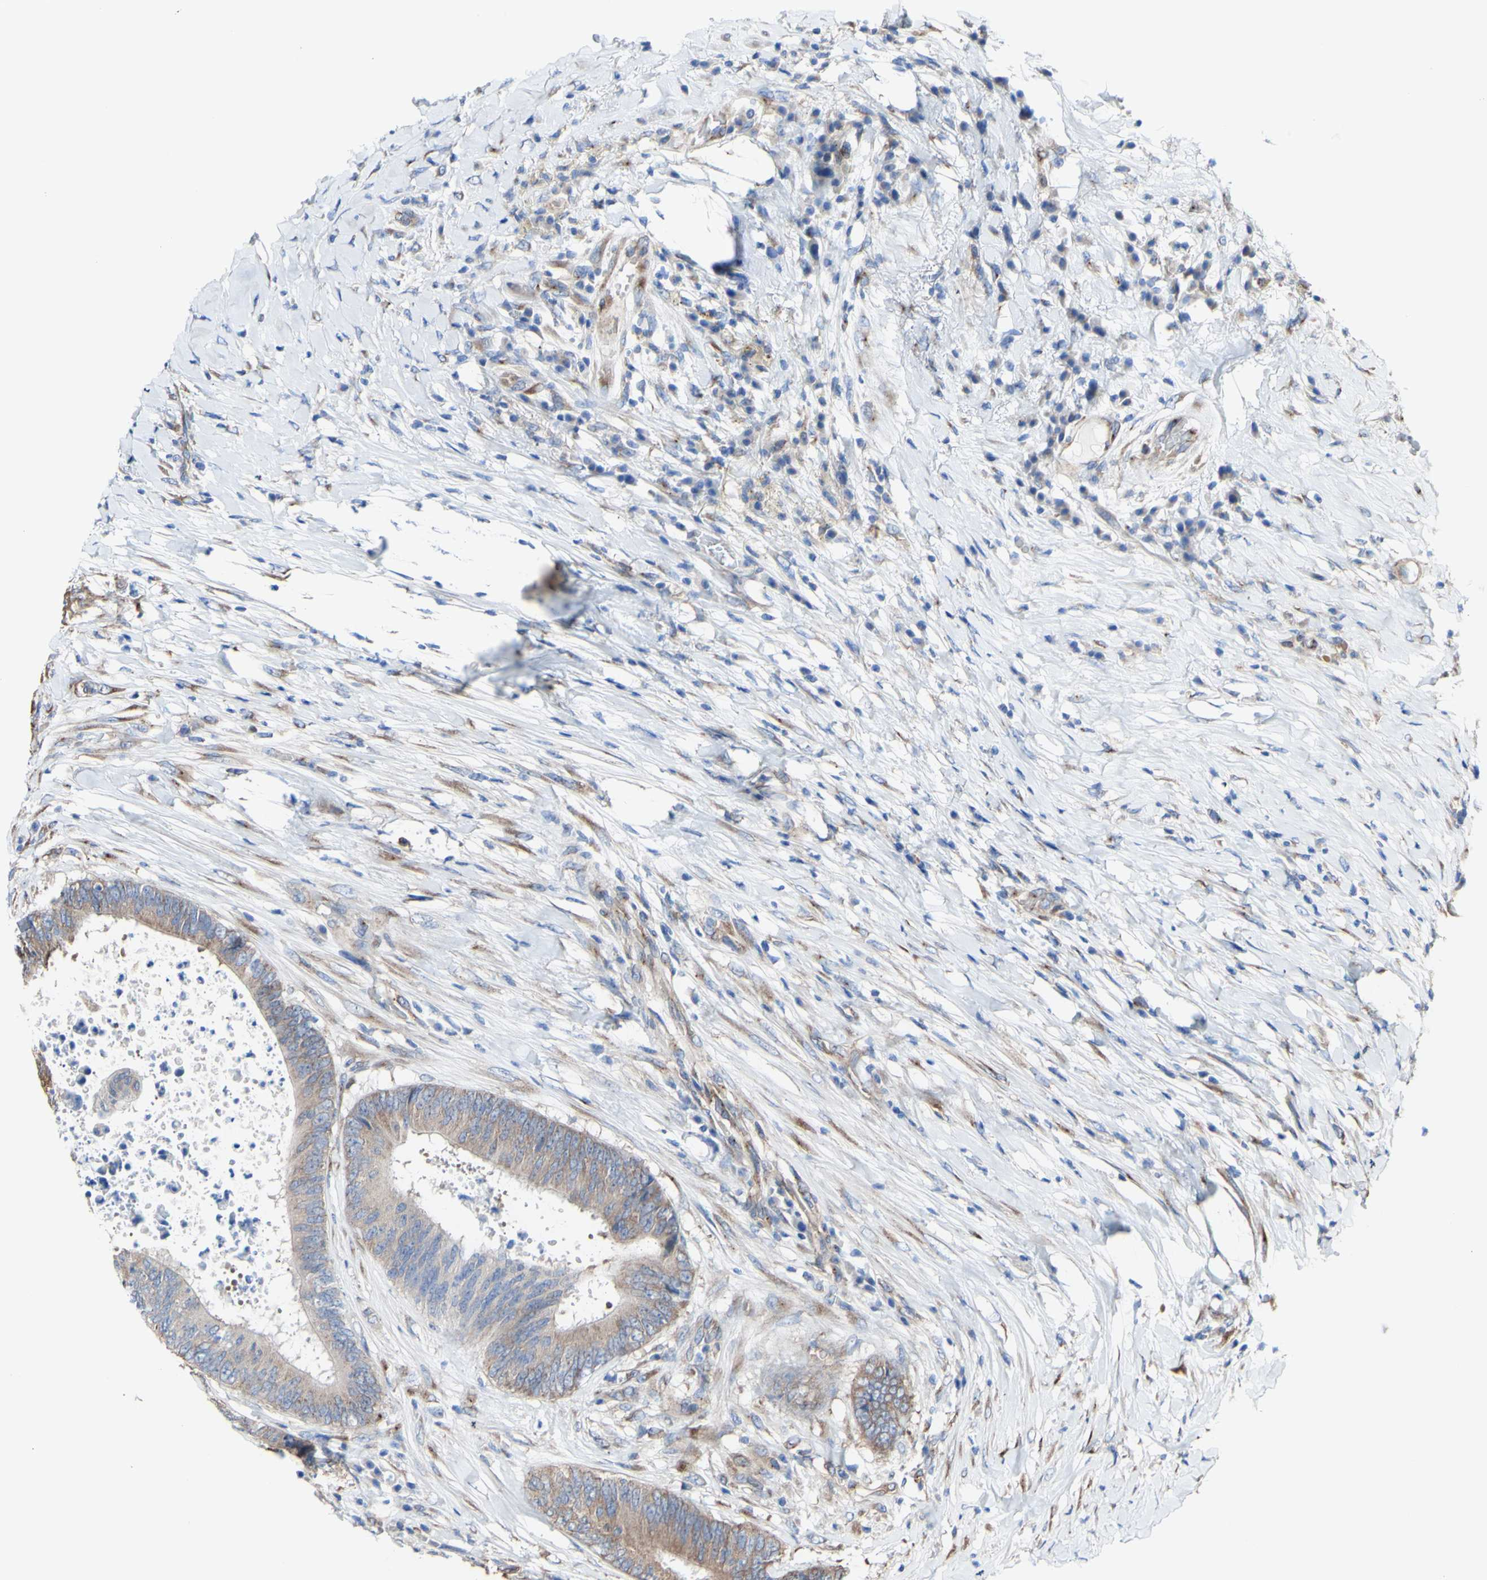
{"staining": {"intensity": "moderate", "quantity": ">75%", "location": "cytoplasmic/membranous"}, "tissue": "colorectal cancer", "cell_type": "Tumor cells", "image_type": "cancer", "snomed": [{"axis": "morphology", "description": "Adenocarcinoma, NOS"}, {"axis": "topography", "description": "Rectum"}], "caption": "The immunohistochemical stain labels moderate cytoplasmic/membranous expression in tumor cells of colorectal cancer tissue.", "gene": "LRIG3", "patient": {"sex": "male", "age": 72}}